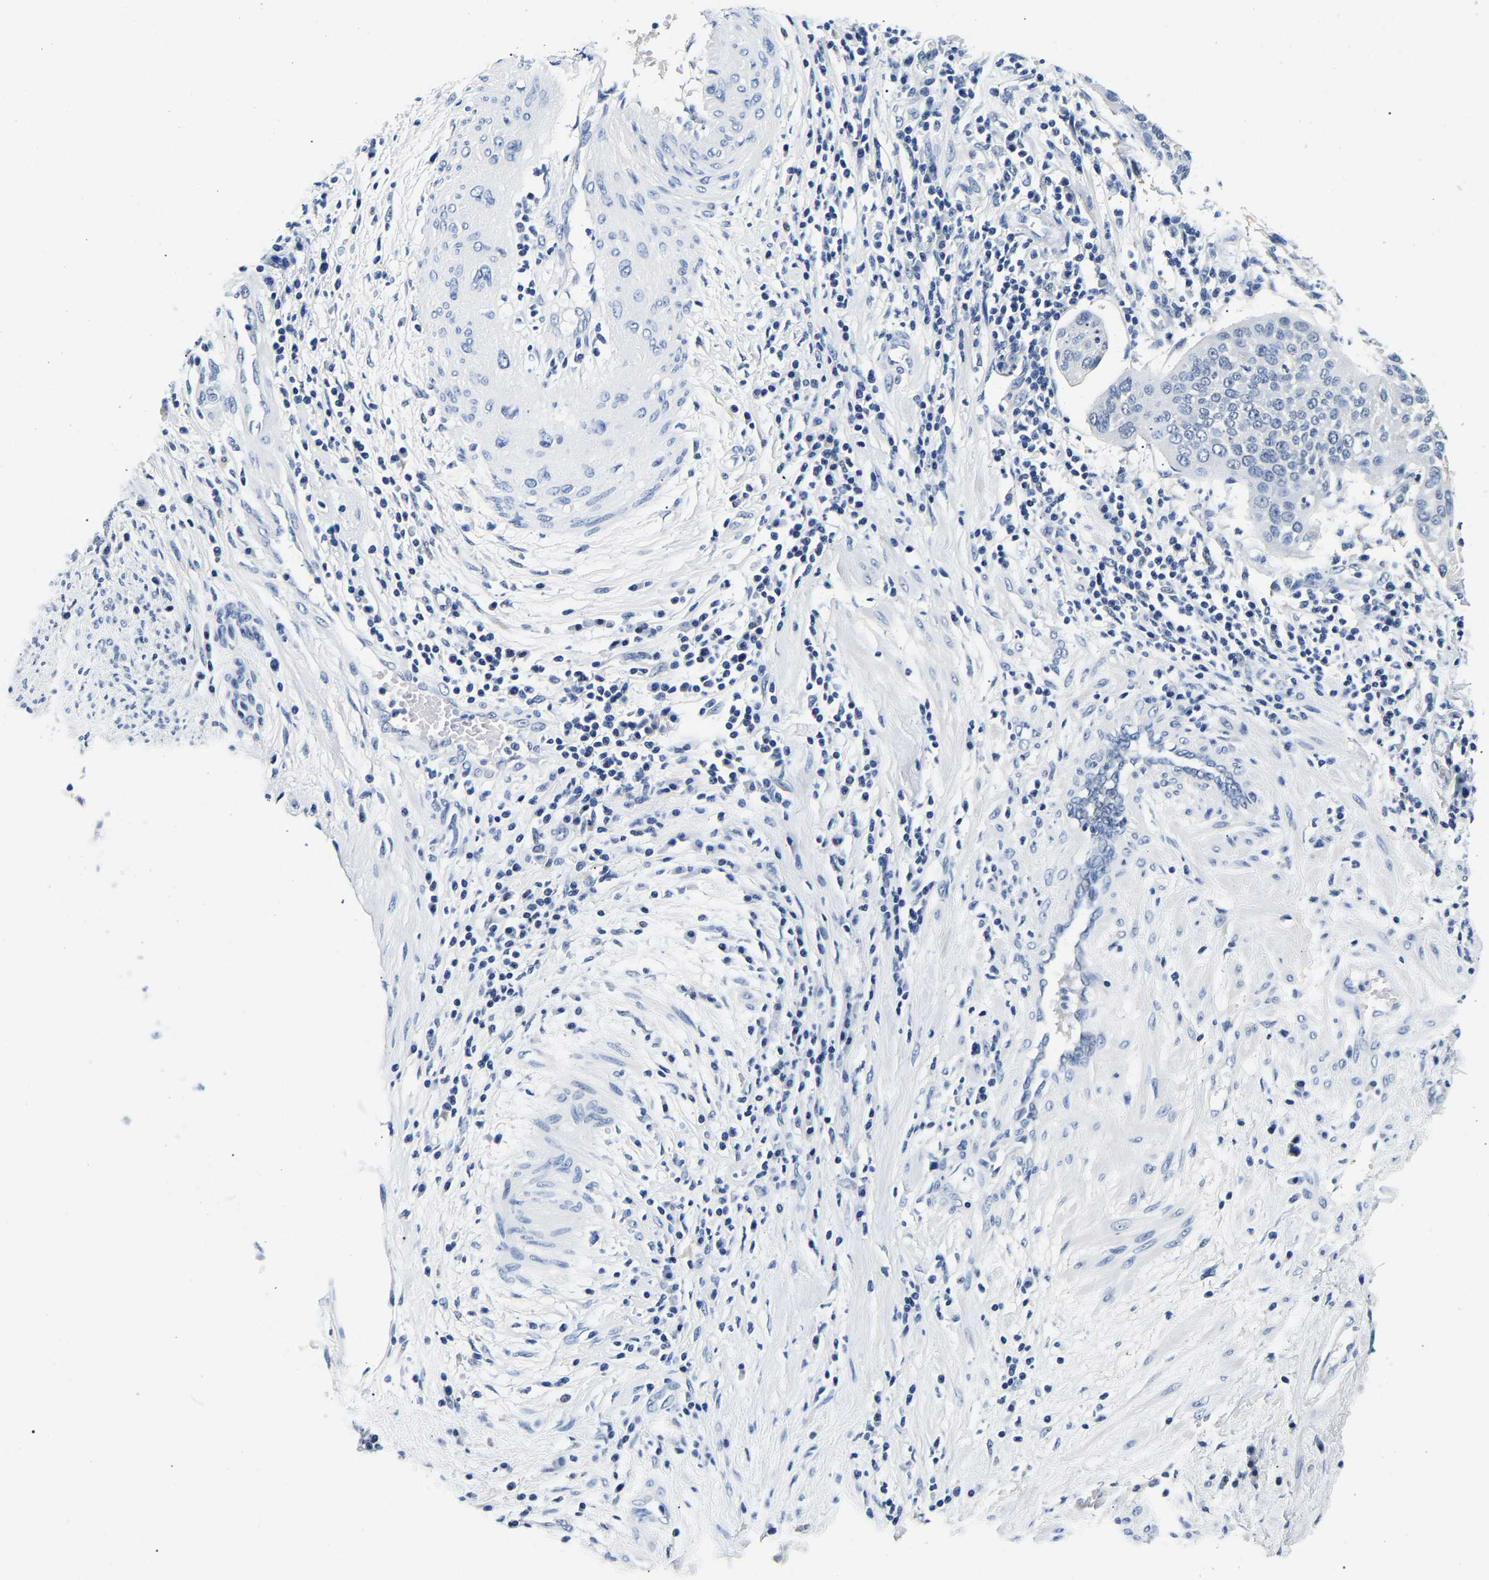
{"staining": {"intensity": "negative", "quantity": "none", "location": "none"}, "tissue": "cervical cancer", "cell_type": "Tumor cells", "image_type": "cancer", "snomed": [{"axis": "morphology", "description": "Normal tissue, NOS"}, {"axis": "morphology", "description": "Squamous cell carcinoma, NOS"}, {"axis": "topography", "description": "Cervix"}], "caption": "An immunohistochemistry histopathology image of cervical cancer (squamous cell carcinoma) is shown. There is no staining in tumor cells of cervical cancer (squamous cell carcinoma). (Immunohistochemistry (ihc), brightfield microscopy, high magnification).", "gene": "UCHL3", "patient": {"sex": "female", "age": 39}}